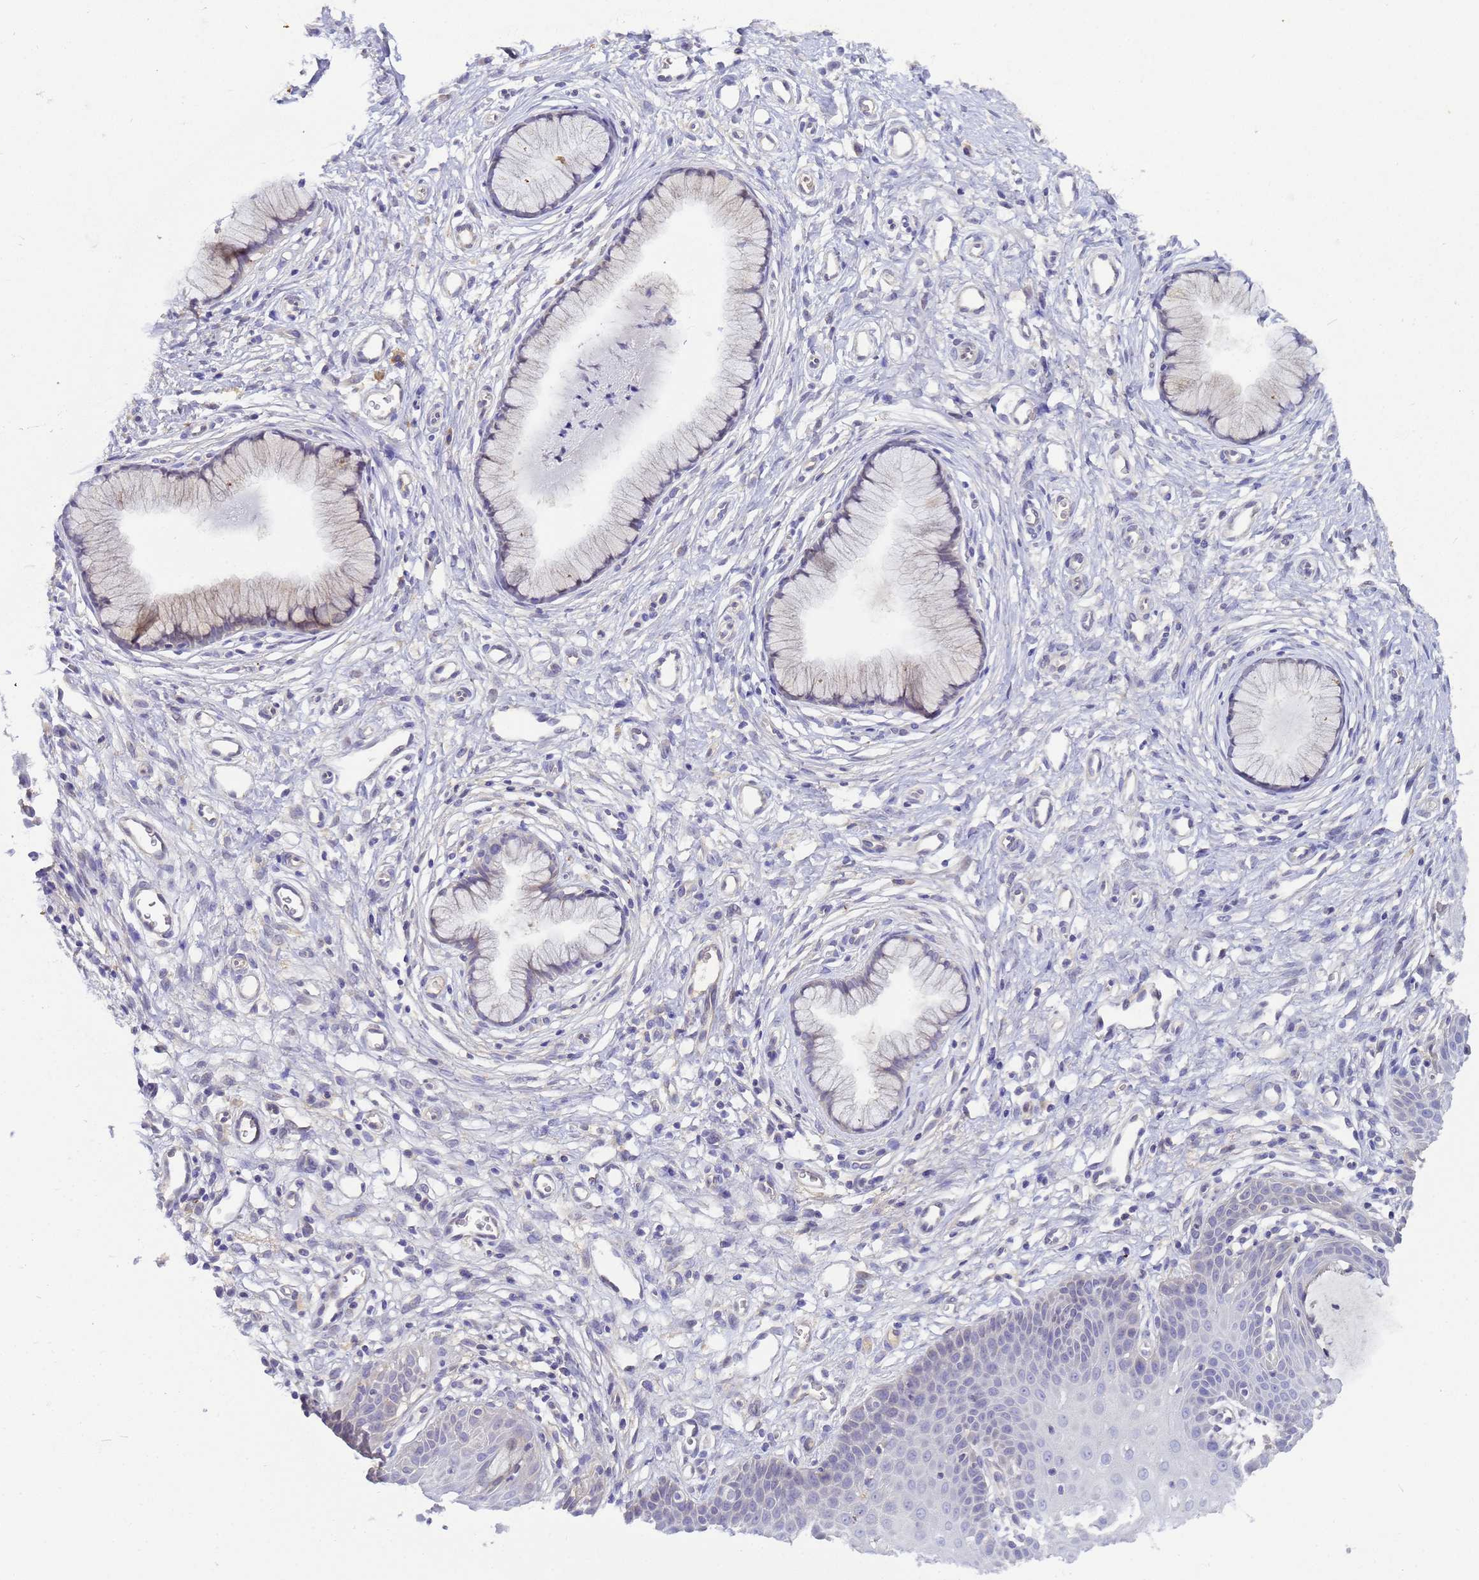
{"staining": {"intensity": "weak", "quantity": "<25%", "location": "cytoplasmic/membranous"}, "tissue": "cervix", "cell_type": "Glandular cells", "image_type": "normal", "snomed": [{"axis": "morphology", "description": "Normal tissue, NOS"}, {"axis": "topography", "description": "Cervix"}], "caption": "Glandular cells are negative for brown protein staining in normal cervix. (IHC, brightfield microscopy, high magnification).", "gene": "TBCD", "patient": {"sex": "female", "age": 36}}